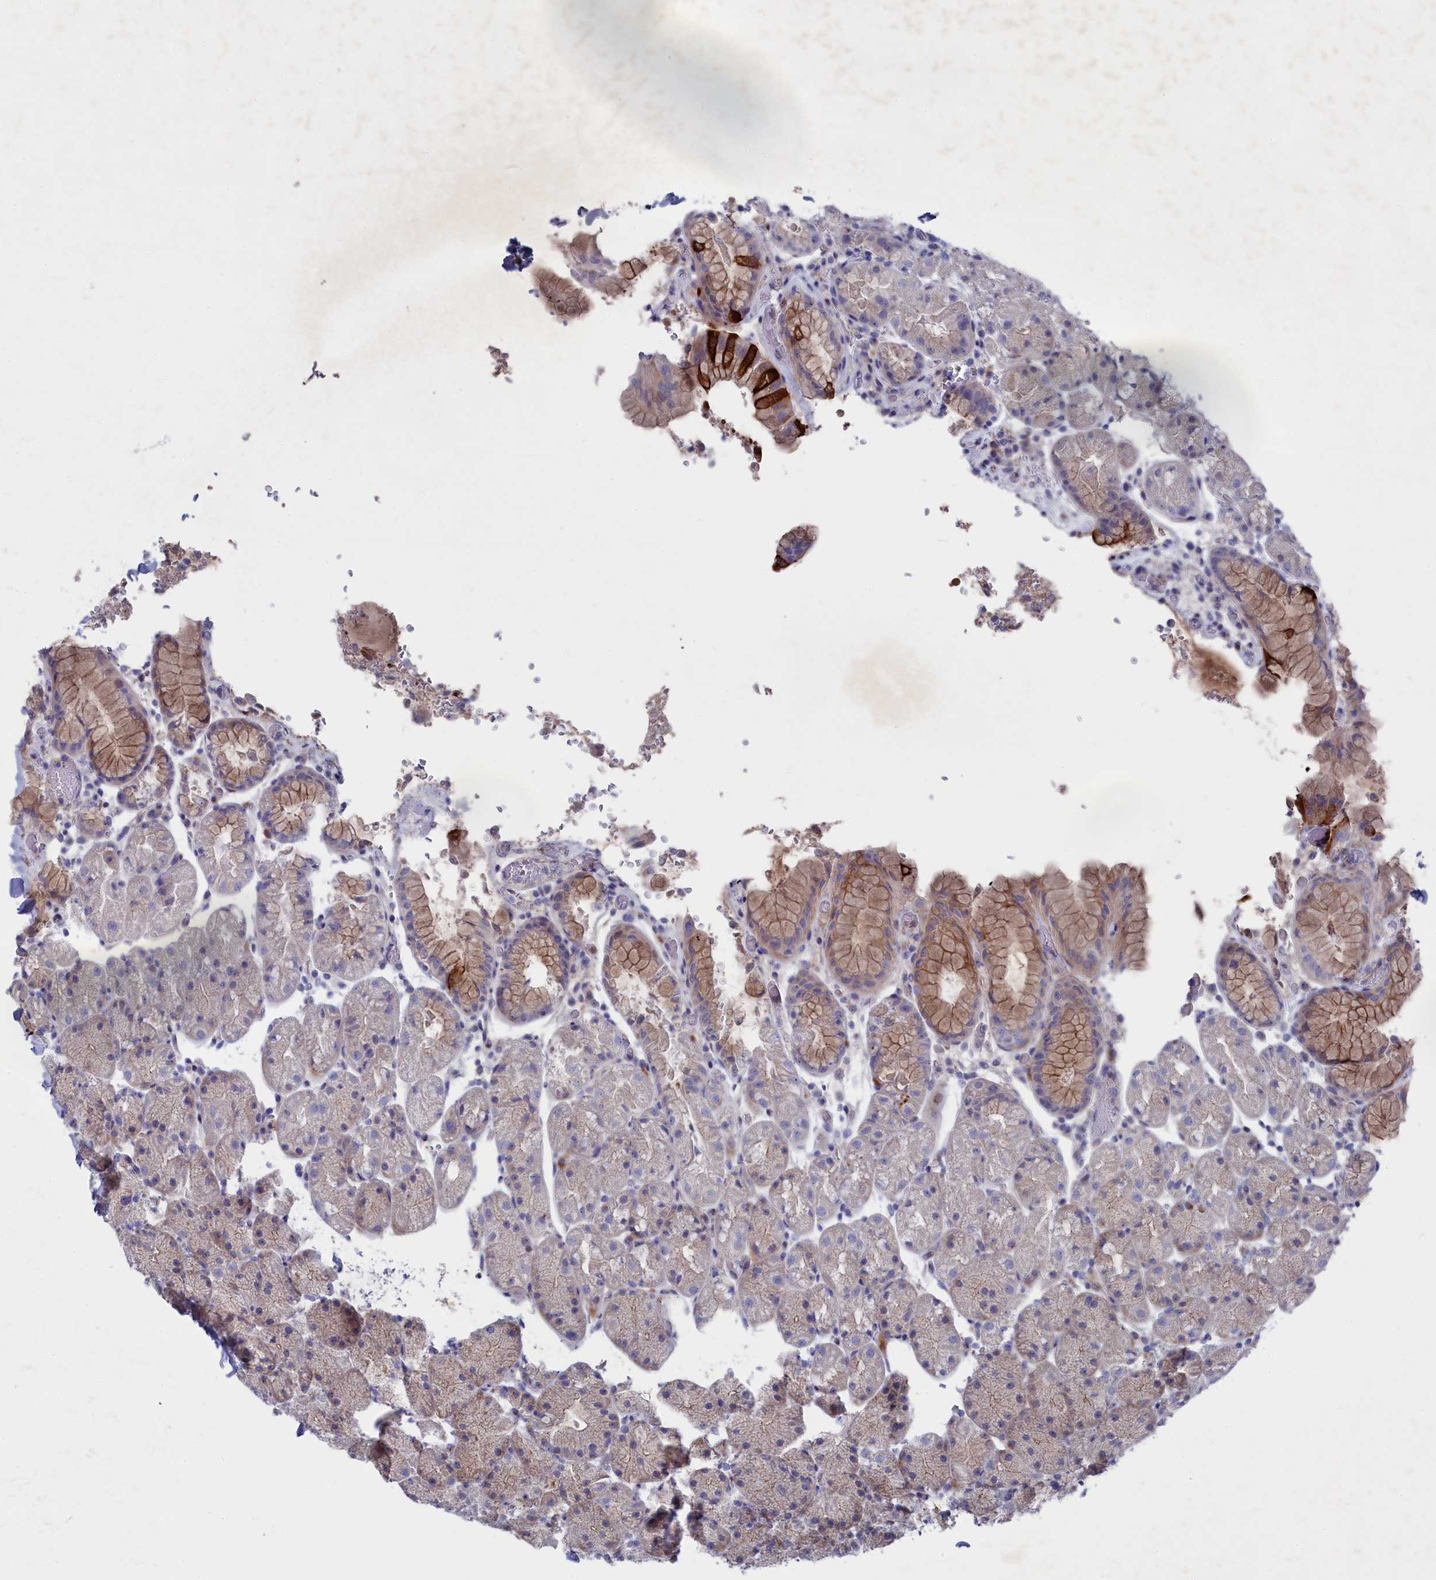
{"staining": {"intensity": "moderate", "quantity": "25%-75%", "location": "cytoplasmic/membranous"}, "tissue": "stomach", "cell_type": "Glandular cells", "image_type": "normal", "snomed": [{"axis": "morphology", "description": "Normal tissue, NOS"}, {"axis": "topography", "description": "Stomach, upper"}, {"axis": "topography", "description": "Stomach, lower"}], "caption": "A micrograph showing moderate cytoplasmic/membranous staining in about 25%-75% of glandular cells in unremarkable stomach, as visualized by brown immunohistochemical staining.", "gene": "NUDT7", "patient": {"sex": "male", "age": 67}}